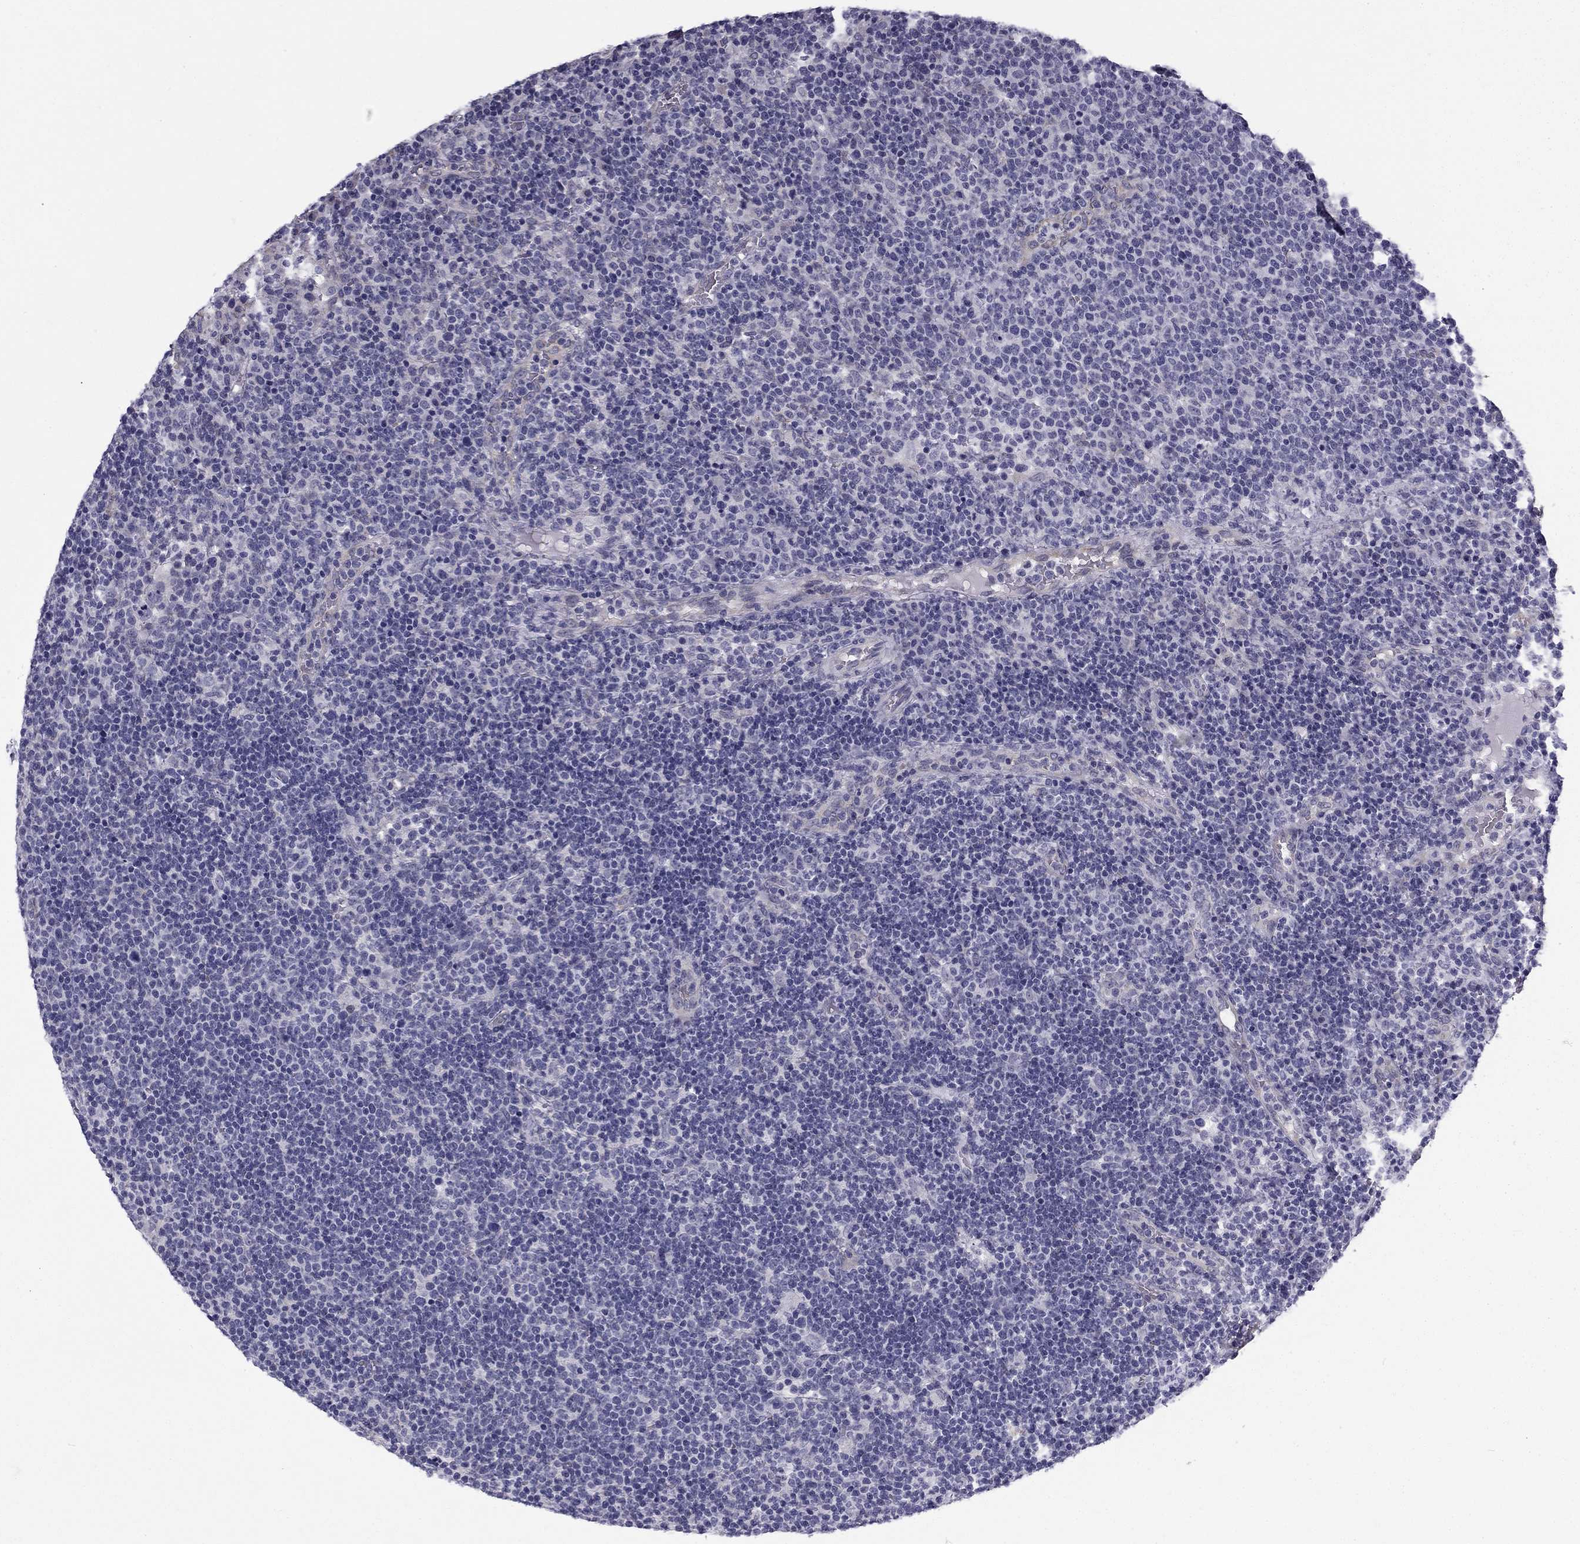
{"staining": {"intensity": "negative", "quantity": "none", "location": "none"}, "tissue": "lymphoma", "cell_type": "Tumor cells", "image_type": "cancer", "snomed": [{"axis": "morphology", "description": "Malignant lymphoma, non-Hodgkin's type, High grade"}, {"axis": "topography", "description": "Lymph node"}], "caption": "An image of human lymphoma is negative for staining in tumor cells. Brightfield microscopy of immunohistochemistry (IHC) stained with DAB (brown) and hematoxylin (blue), captured at high magnification.", "gene": "CCDC40", "patient": {"sex": "male", "age": 61}}